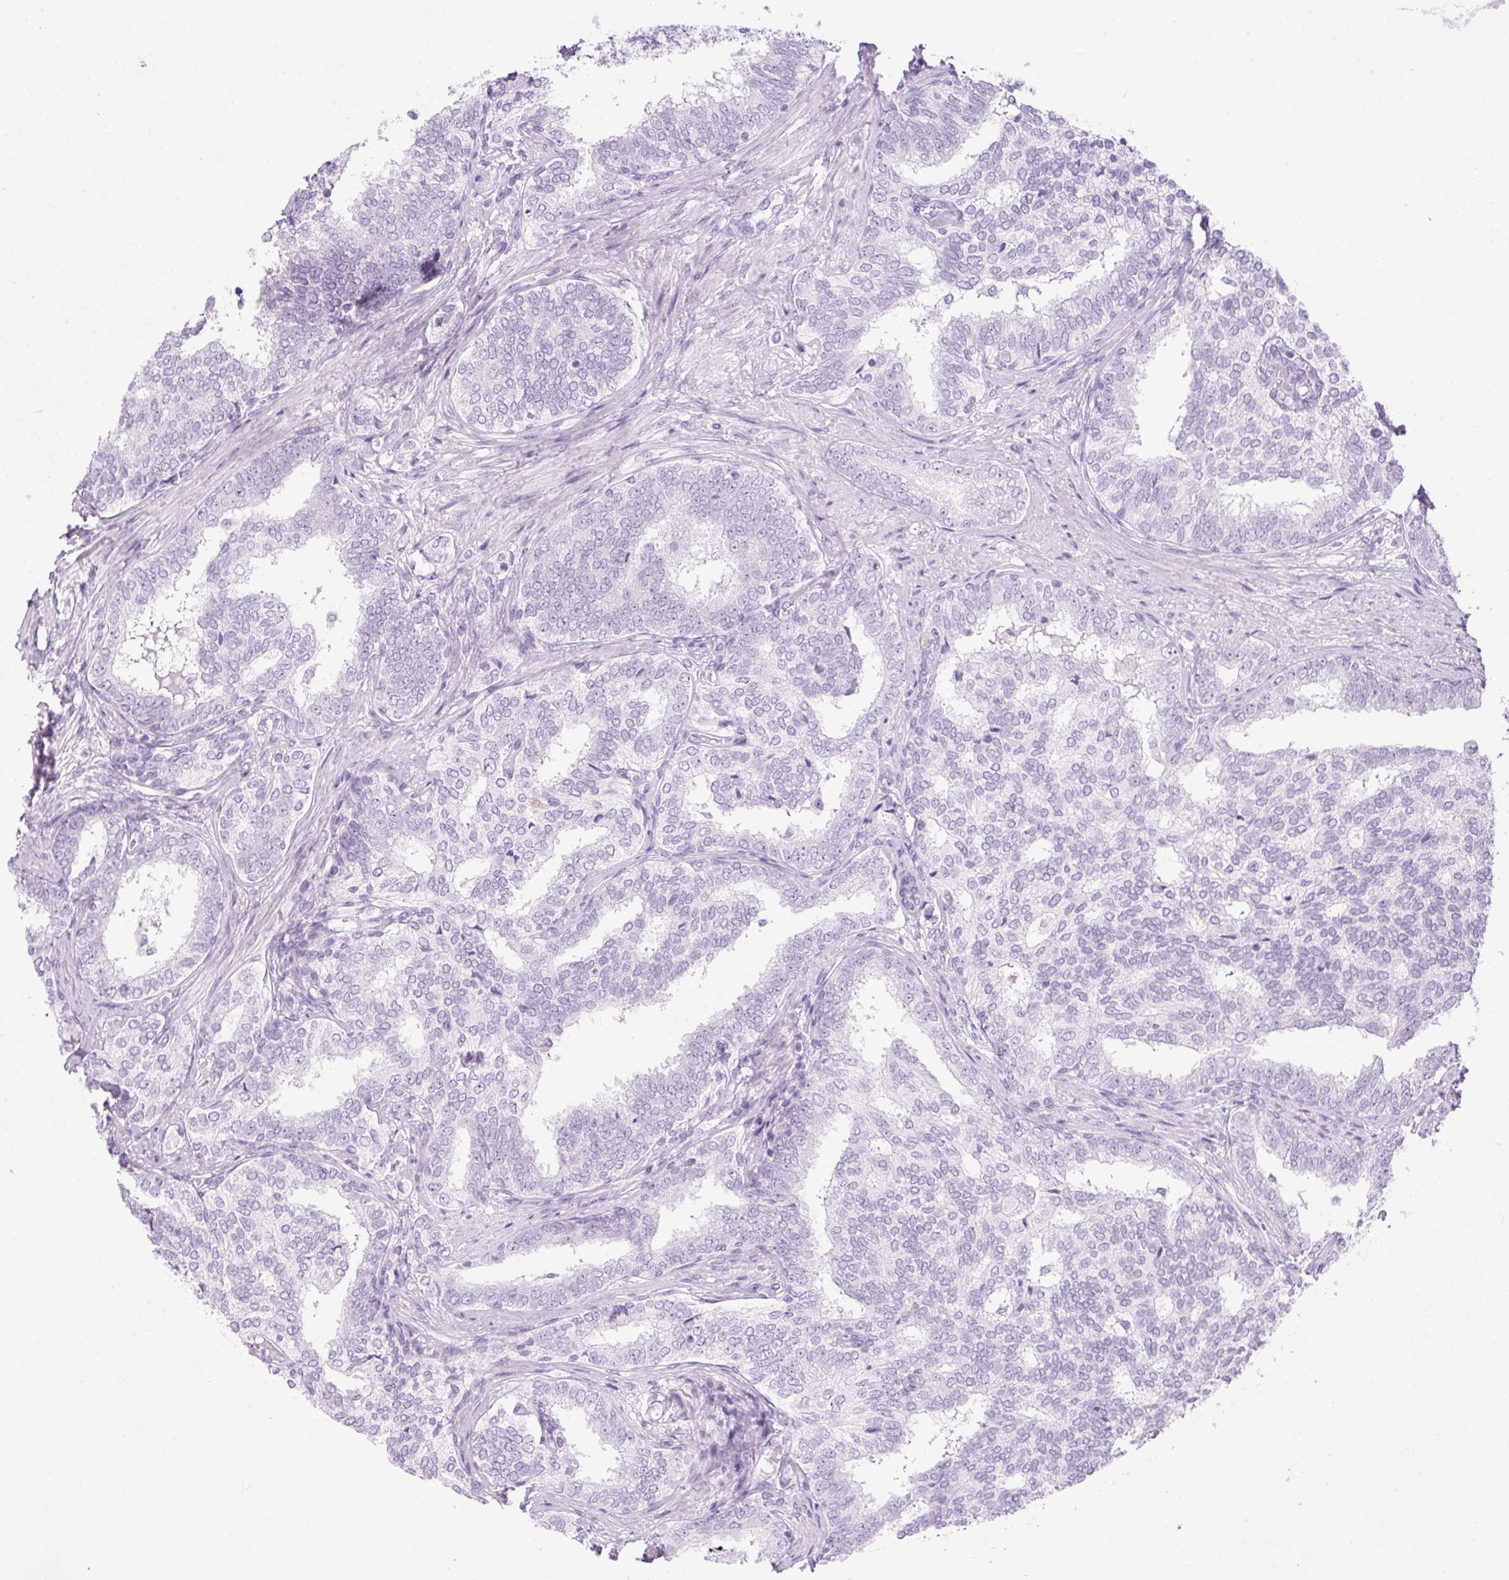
{"staining": {"intensity": "negative", "quantity": "none", "location": "none"}, "tissue": "prostate cancer", "cell_type": "Tumor cells", "image_type": "cancer", "snomed": [{"axis": "morphology", "description": "Adenocarcinoma, High grade"}, {"axis": "topography", "description": "Prostate"}], "caption": "Tumor cells show no significant expression in adenocarcinoma (high-grade) (prostate).", "gene": "SPRR4", "patient": {"sex": "male", "age": 72}}